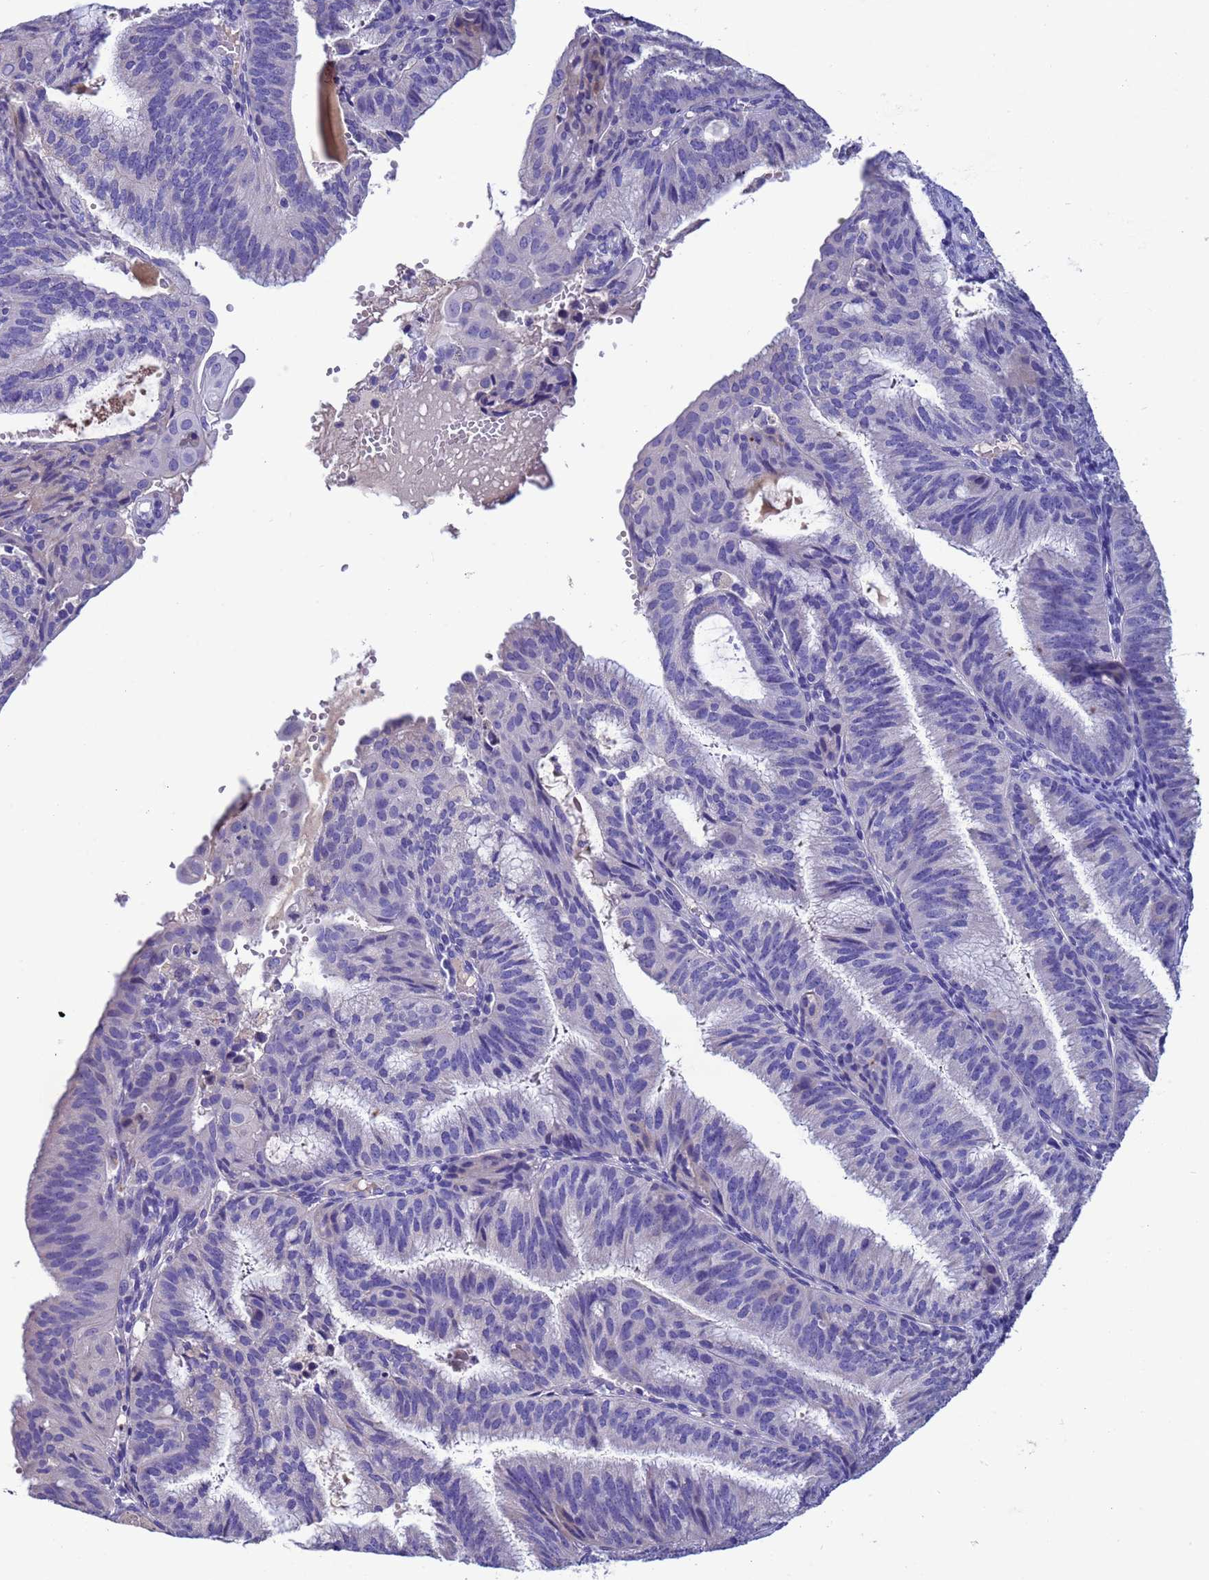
{"staining": {"intensity": "negative", "quantity": "none", "location": "none"}, "tissue": "endometrial cancer", "cell_type": "Tumor cells", "image_type": "cancer", "snomed": [{"axis": "morphology", "description": "Adenocarcinoma, NOS"}, {"axis": "topography", "description": "Endometrium"}], "caption": "This is a histopathology image of immunohistochemistry (IHC) staining of endometrial adenocarcinoma, which shows no expression in tumor cells.", "gene": "SLC24A3", "patient": {"sex": "female", "age": 49}}